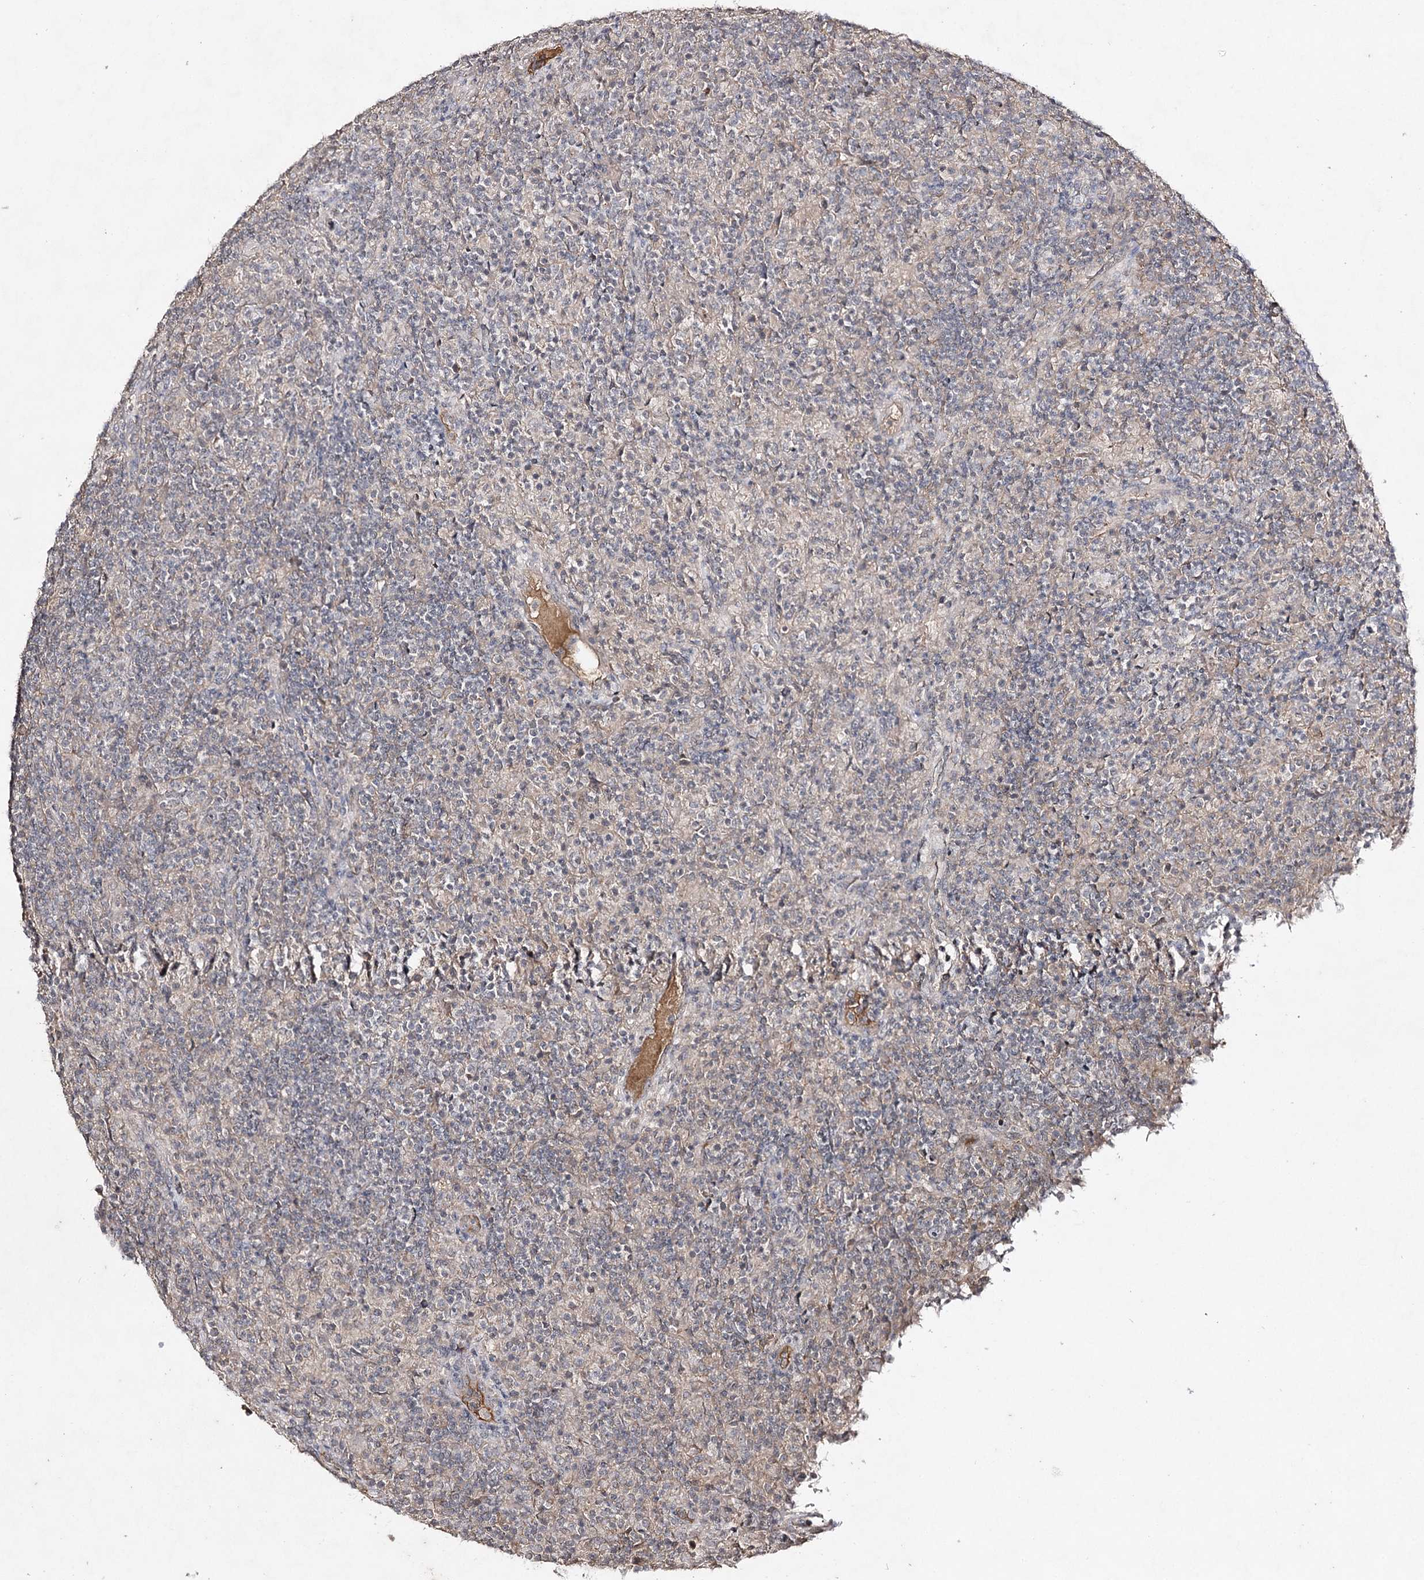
{"staining": {"intensity": "negative", "quantity": "none", "location": "none"}, "tissue": "lymphoma", "cell_type": "Tumor cells", "image_type": "cancer", "snomed": [{"axis": "morphology", "description": "Hodgkin's disease, NOS"}, {"axis": "topography", "description": "Lymph node"}], "caption": "Photomicrograph shows no protein expression in tumor cells of lymphoma tissue.", "gene": "SYNGR3", "patient": {"sex": "male", "age": 70}}